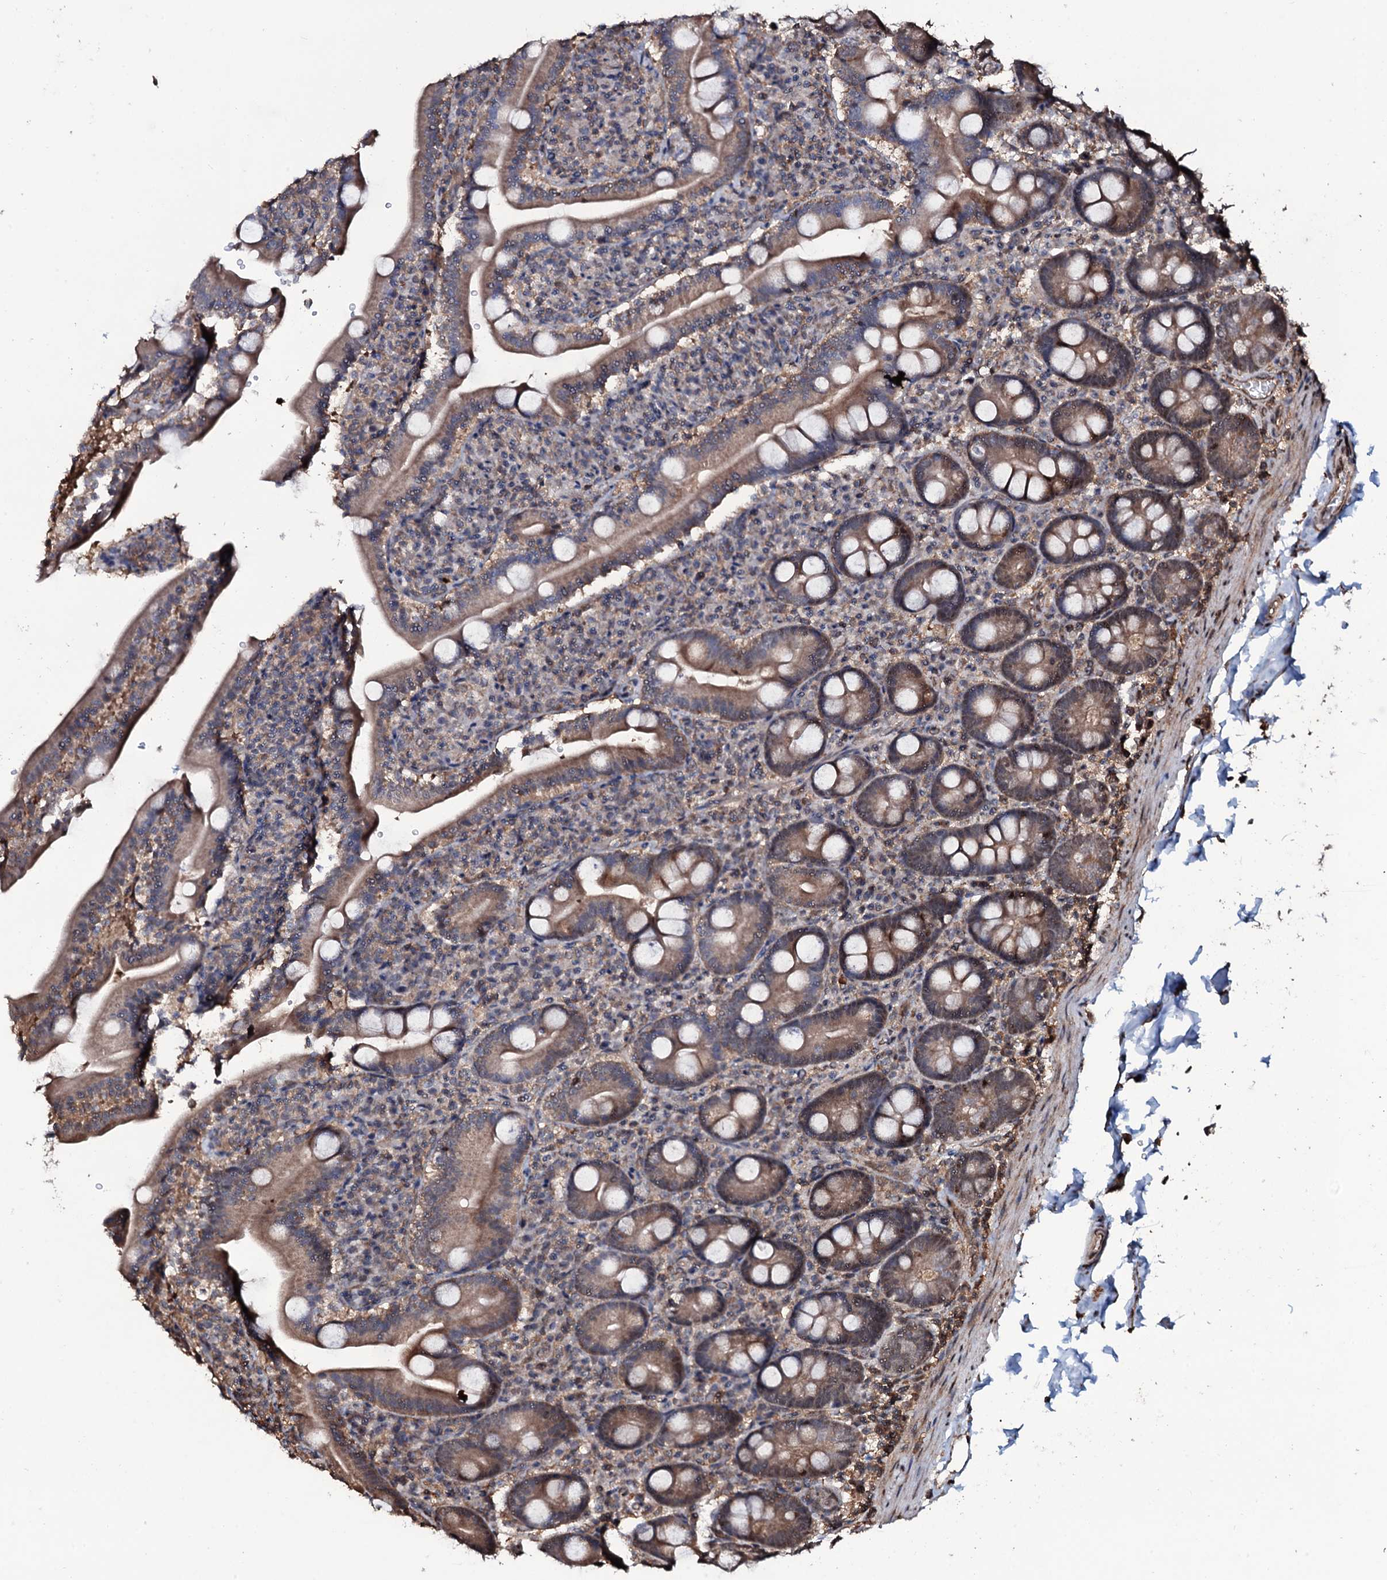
{"staining": {"intensity": "moderate", "quantity": "25%-75%", "location": "cytoplasmic/membranous"}, "tissue": "duodenum", "cell_type": "Glandular cells", "image_type": "normal", "snomed": [{"axis": "morphology", "description": "Normal tissue, NOS"}, {"axis": "topography", "description": "Duodenum"}], "caption": "The histopathology image exhibits a brown stain indicating the presence of a protein in the cytoplasmic/membranous of glandular cells in duodenum.", "gene": "COG6", "patient": {"sex": "male", "age": 35}}